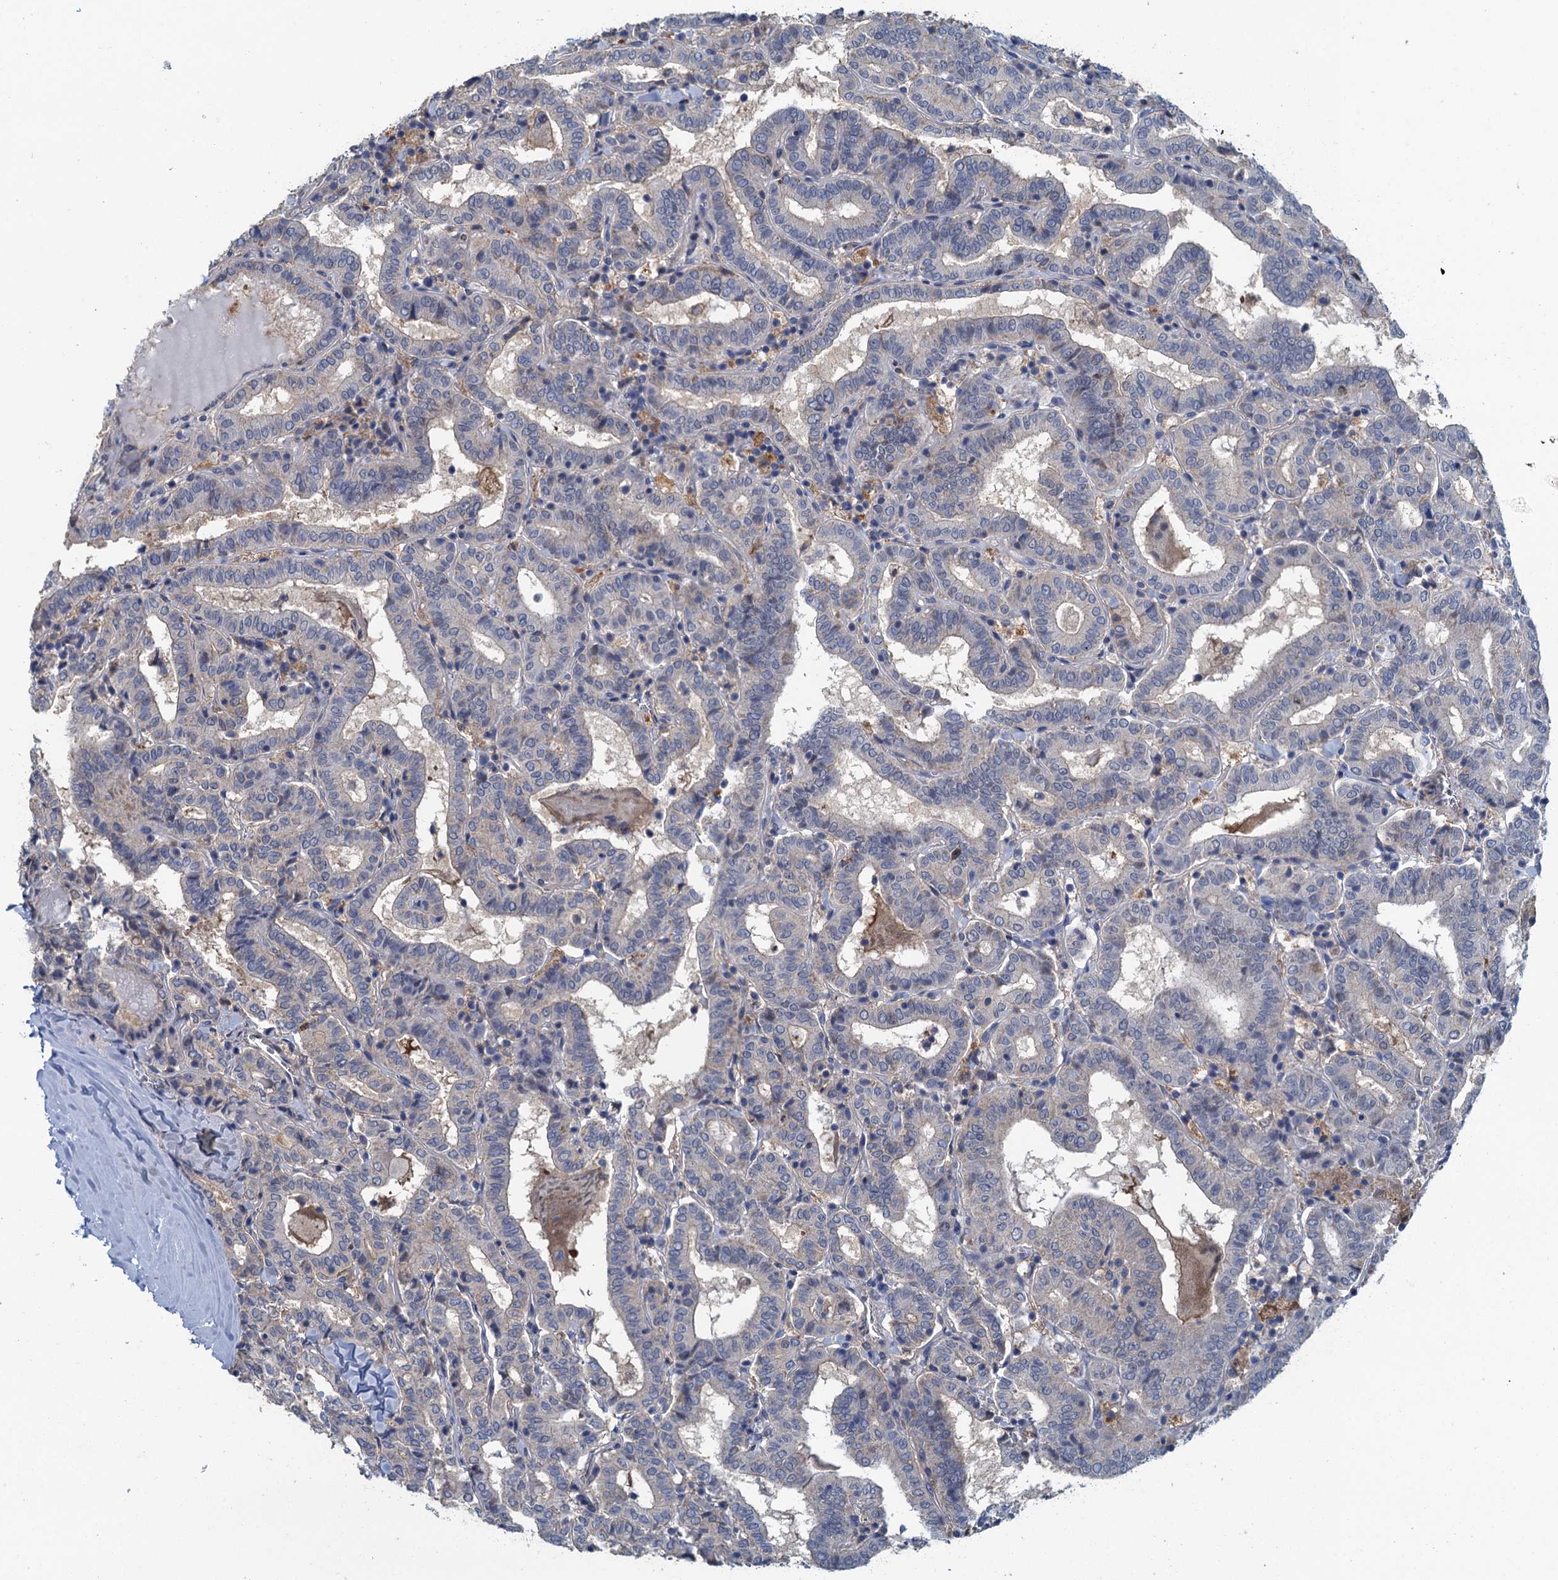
{"staining": {"intensity": "negative", "quantity": "none", "location": "none"}, "tissue": "thyroid cancer", "cell_type": "Tumor cells", "image_type": "cancer", "snomed": [{"axis": "morphology", "description": "Papillary adenocarcinoma, NOS"}, {"axis": "topography", "description": "Thyroid gland"}], "caption": "A photomicrograph of thyroid papillary adenocarcinoma stained for a protein shows no brown staining in tumor cells. (Brightfield microscopy of DAB IHC at high magnification).", "gene": "RSAD2", "patient": {"sex": "female", "age": 72}}